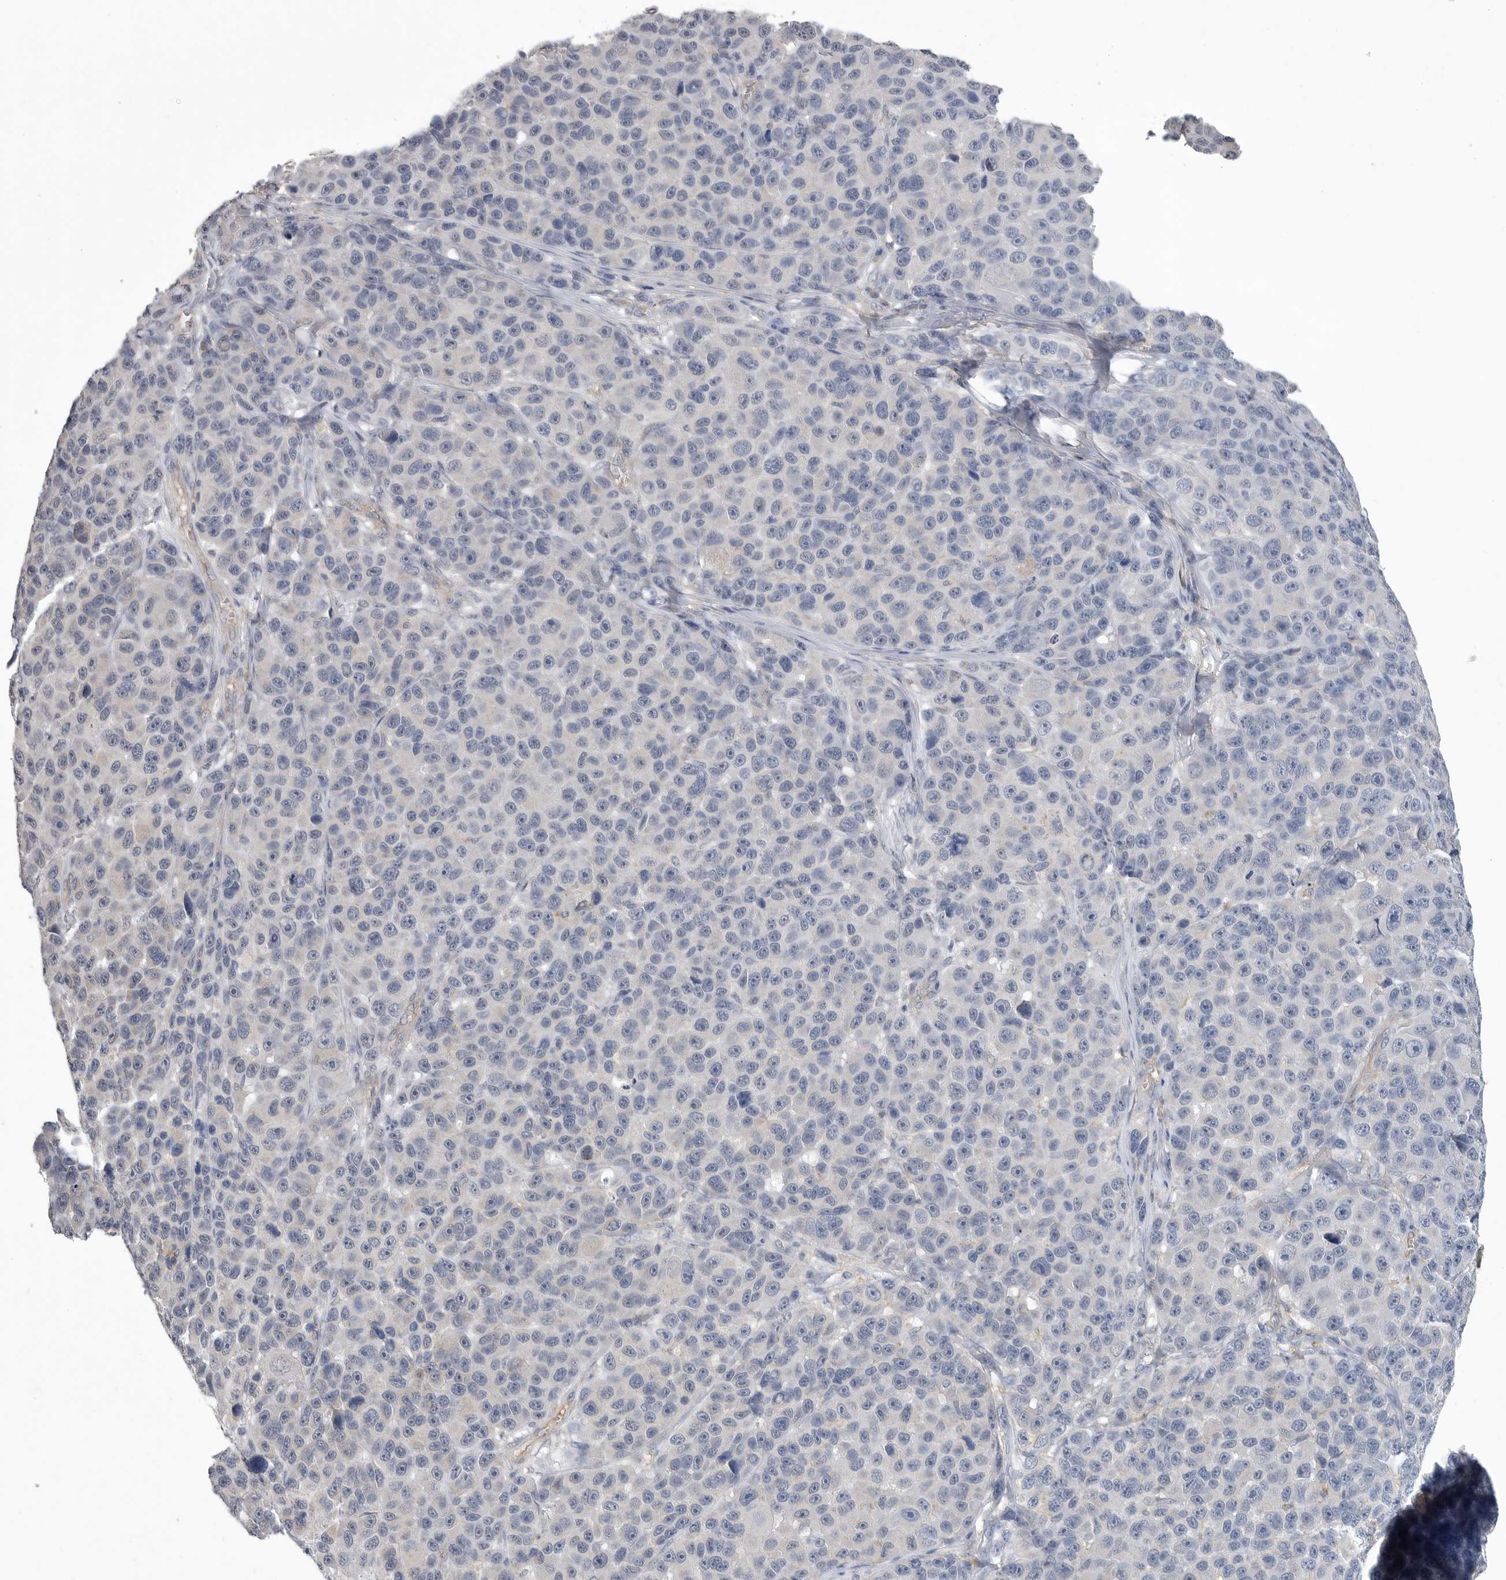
{"staining": {"intensity": "negative", "quantity": "none", "location": "none"}, "tissue": "melanoma", "cell_type": "Tumor cells", "image_type": "cancer", "snomed": [{"axis": "morphology", "description": "Malignant melanoma, NOS"}, {"axis": "topography", "description": "Skin"}], "caption": "Immunohistochemistry of melanoma exhibits no expression in tumor cells.", "gene": "NECTIN2", "patient": {"sex": "male", "age": 53}}